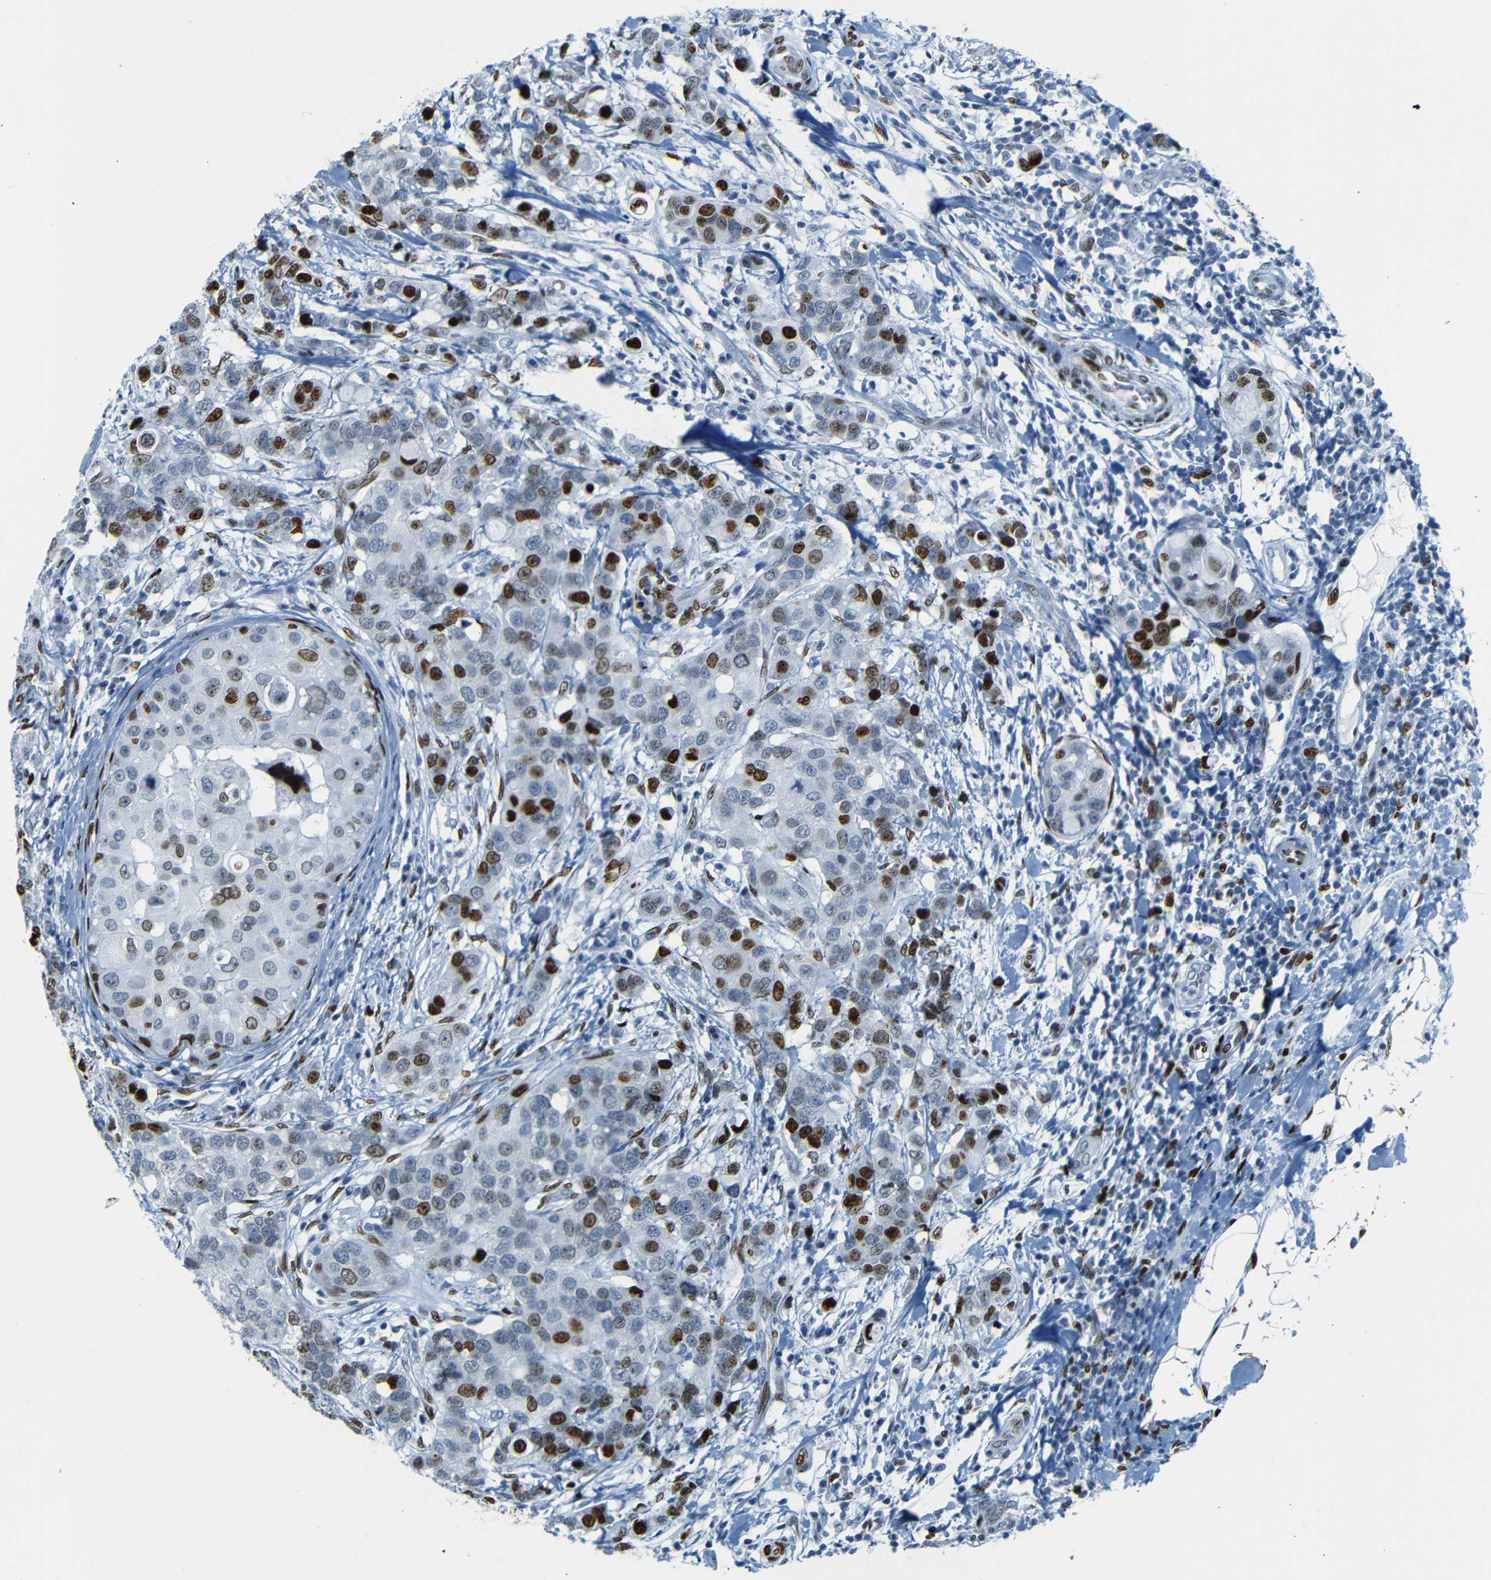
{"staining": {"intensity": "strong", "quantity": "25%-75%", "location": "nuclear"}, "tissue": "breast cancer", "cell_type": "Tumor cells", "image_type": "cancer", "snomed": [{"axis": "morphology", "description": "Duct carcinoma"}, {"axis": "topography", "description": "Breast"}], "caption": "Immunohistochemistry (IHC) photomicrograph of human breast cancer (intraductal carcinoma) stained for a protein (brown), which exhibits high levels of strong nuclear expression in approximately 25%-75% of tumor cells.", "gene": "NPIPB15", "patient": {"sex": "female", "age": 27}}